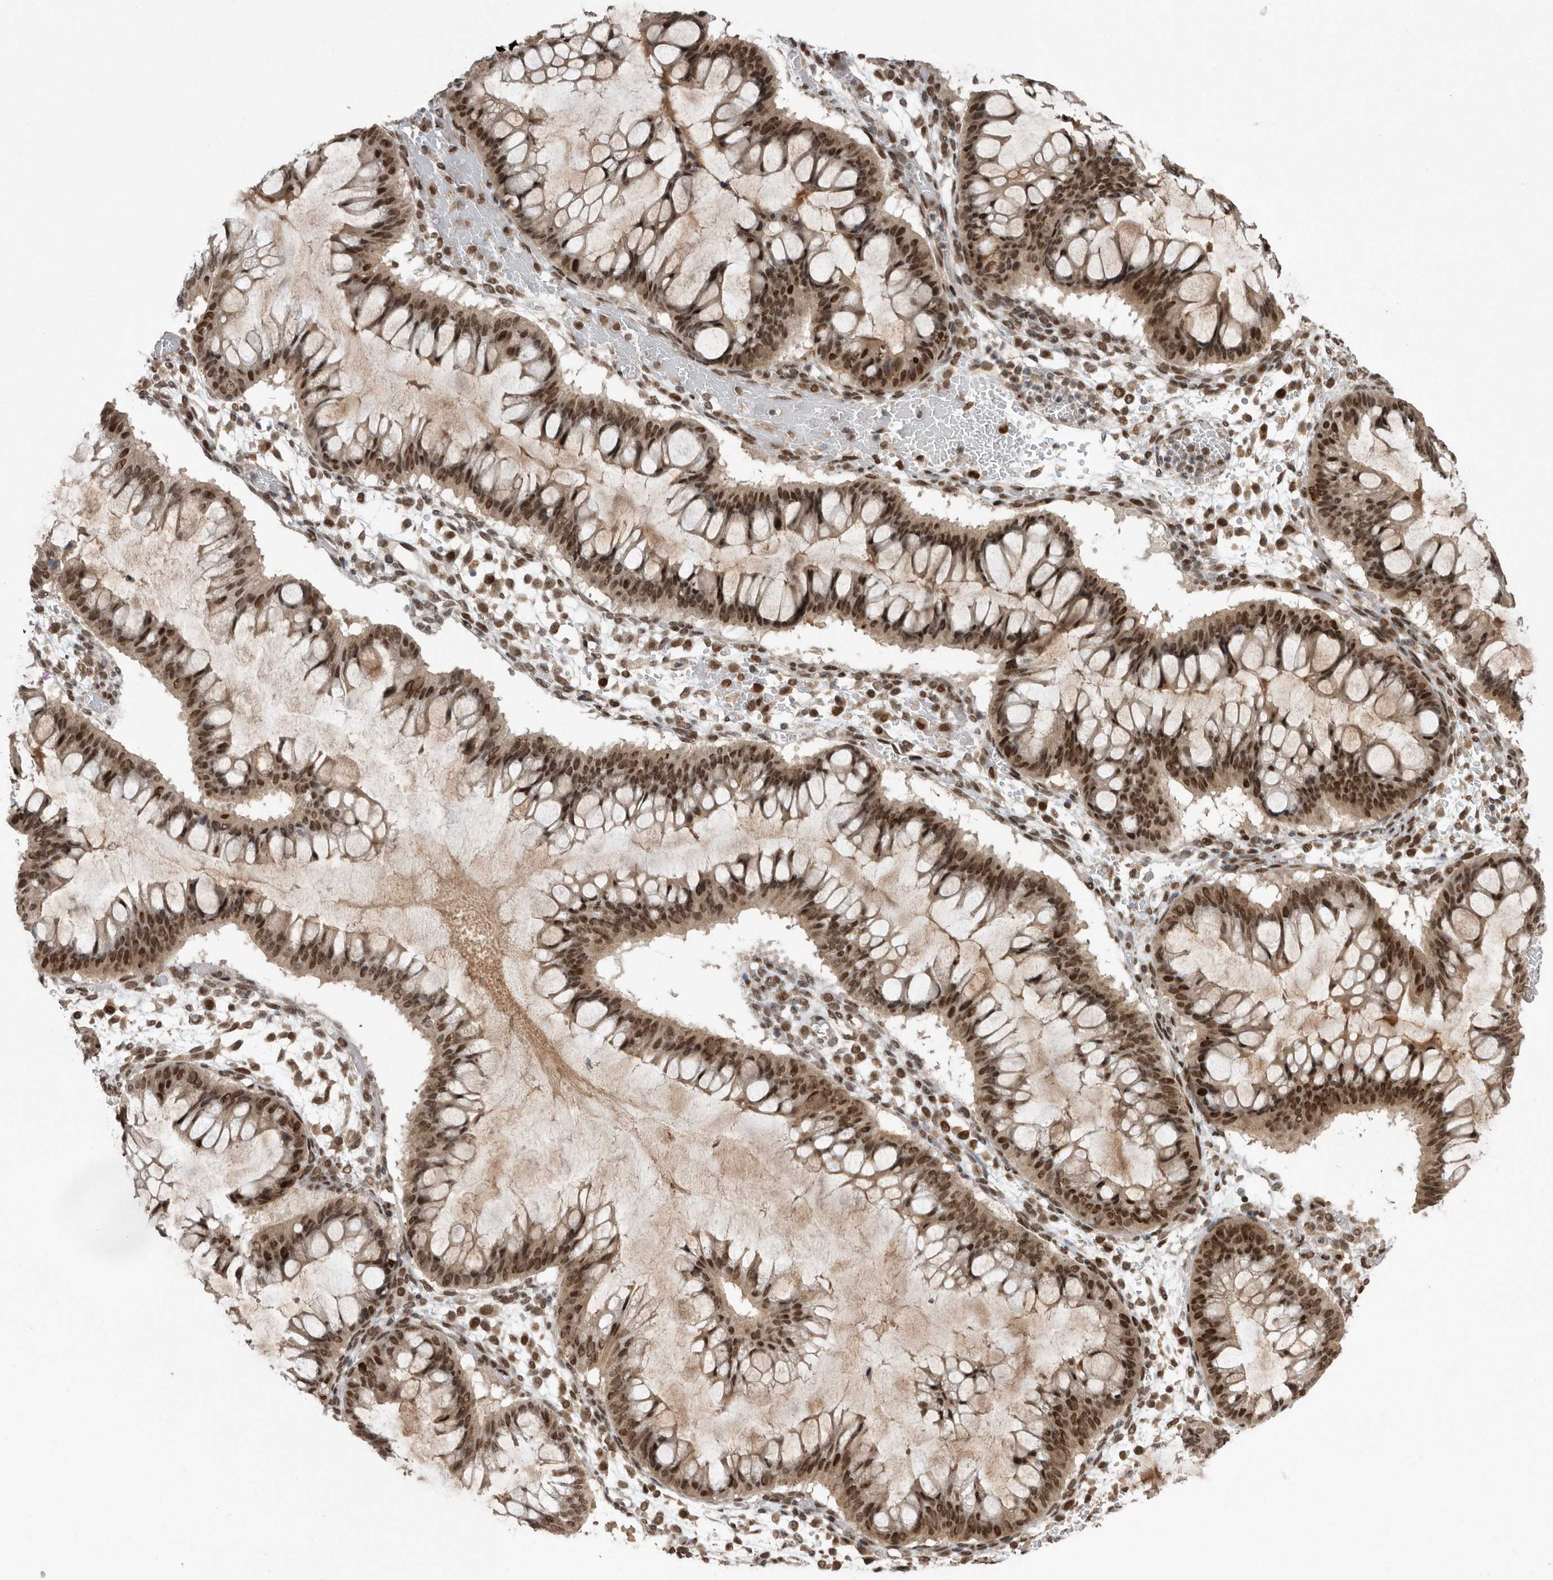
{"staining": {"intensity": "strong", "quantity": ">75%", "location": "cytoplasmic/membranous,nuclear"}, "tissue": "ovarian cancer", "cell_type": "Tumor cells", "image_type": "cancer", "snomed": [{"axis": "morphology", "description": "Cystadenocarcinoma, mucinous, NOS"}, {"axis": "topography", "description": "Ovary"}], "caption": "Protein analysis of ovarian cancer tissue shows strong cytoplasmic/membranous and nuclear staining in approximately >75% of tumor cells.", "gene": "TDRD3", "patient": {"sex": "female", "age": 73}}